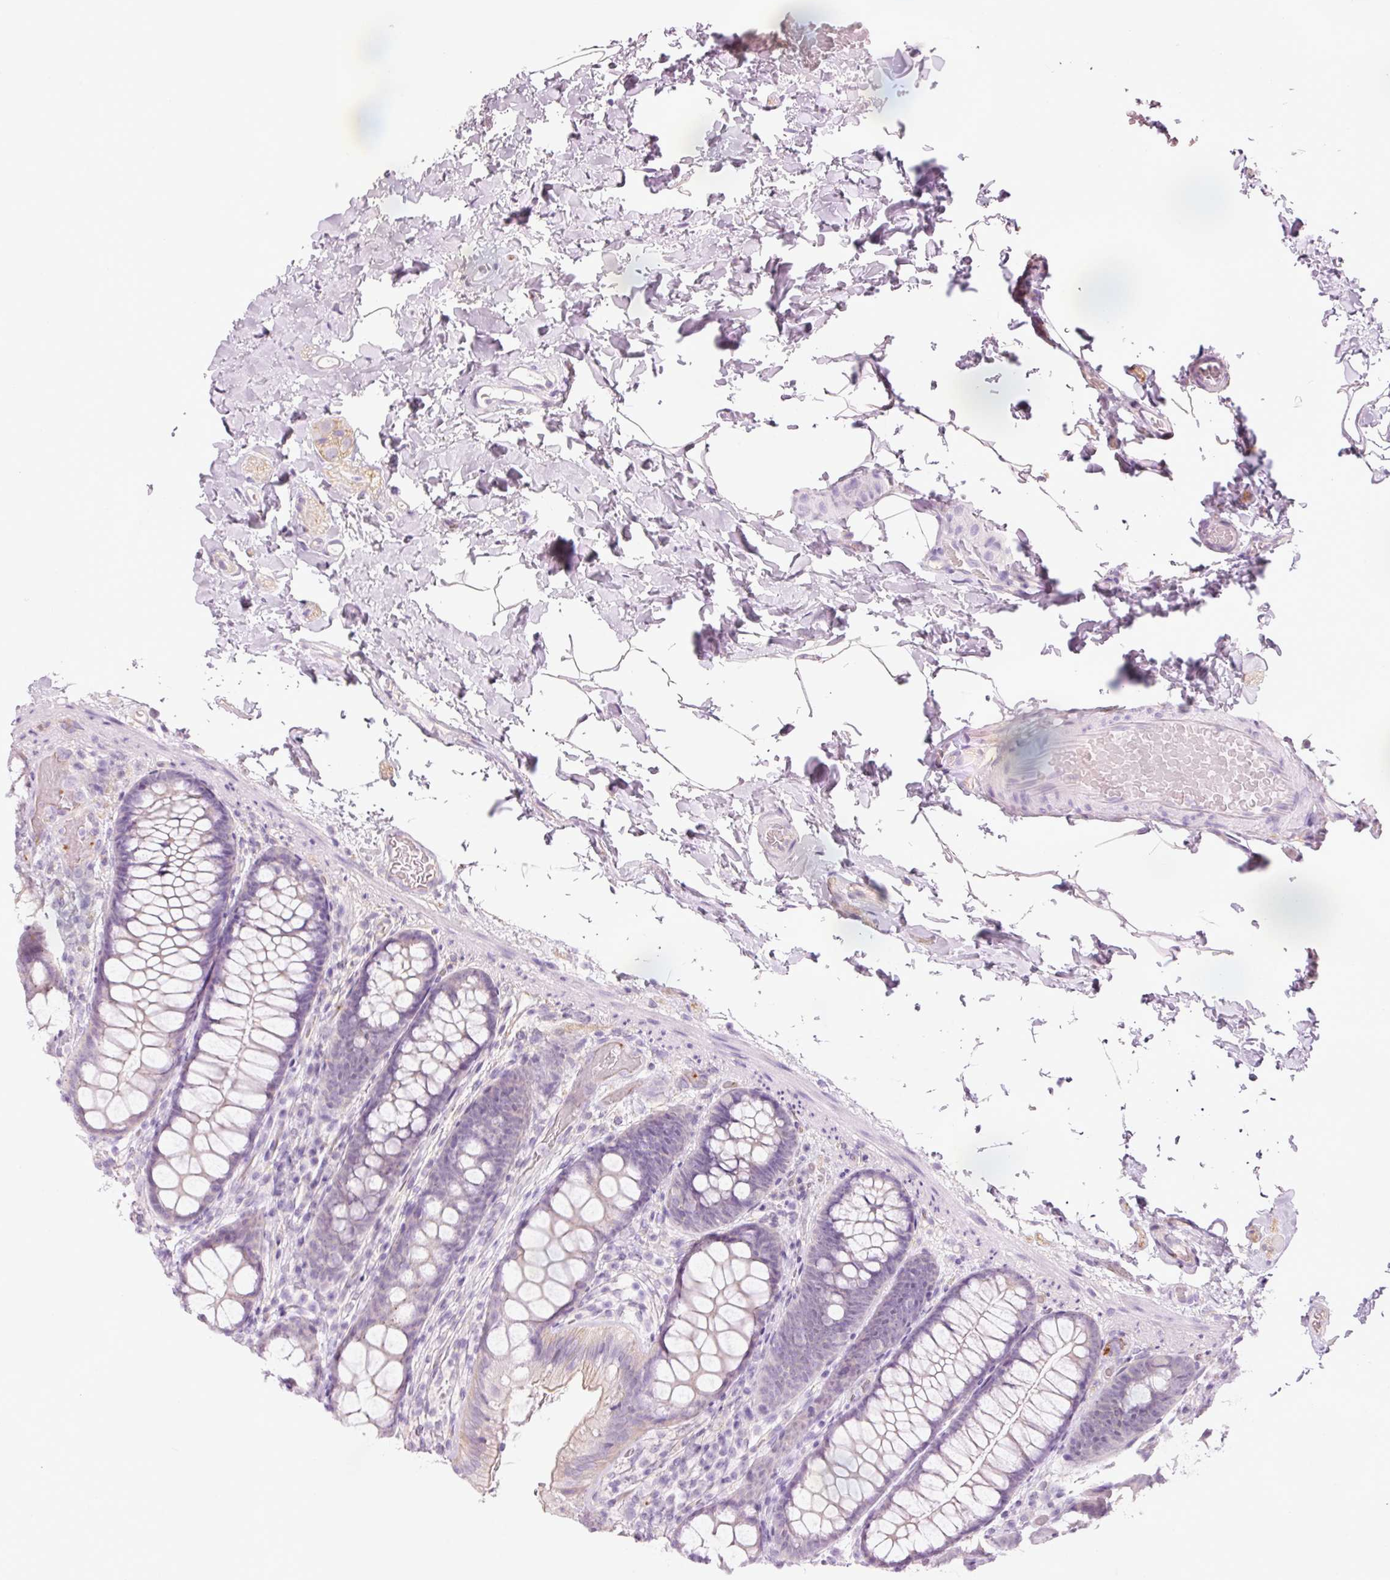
{"staining": {"intensity": "negative", "quantity": "none", "location": "none"}, "tissue": "colon", "cell_type": "Endothelial cells", "image_type": "normal", "snomed": [{"axis": "morphology", "description": "Normal tissue, NOS"}, {"axis": "topography", "description": "Colon"}], "caption": "DAB (3,3'-diaminobenzidine) immunohistochemical staining of normal colon exhibits no significant positivity in endothelial cells.", "gene": "HSPA4L", "patient": {"sex": "male", "age": 46}}